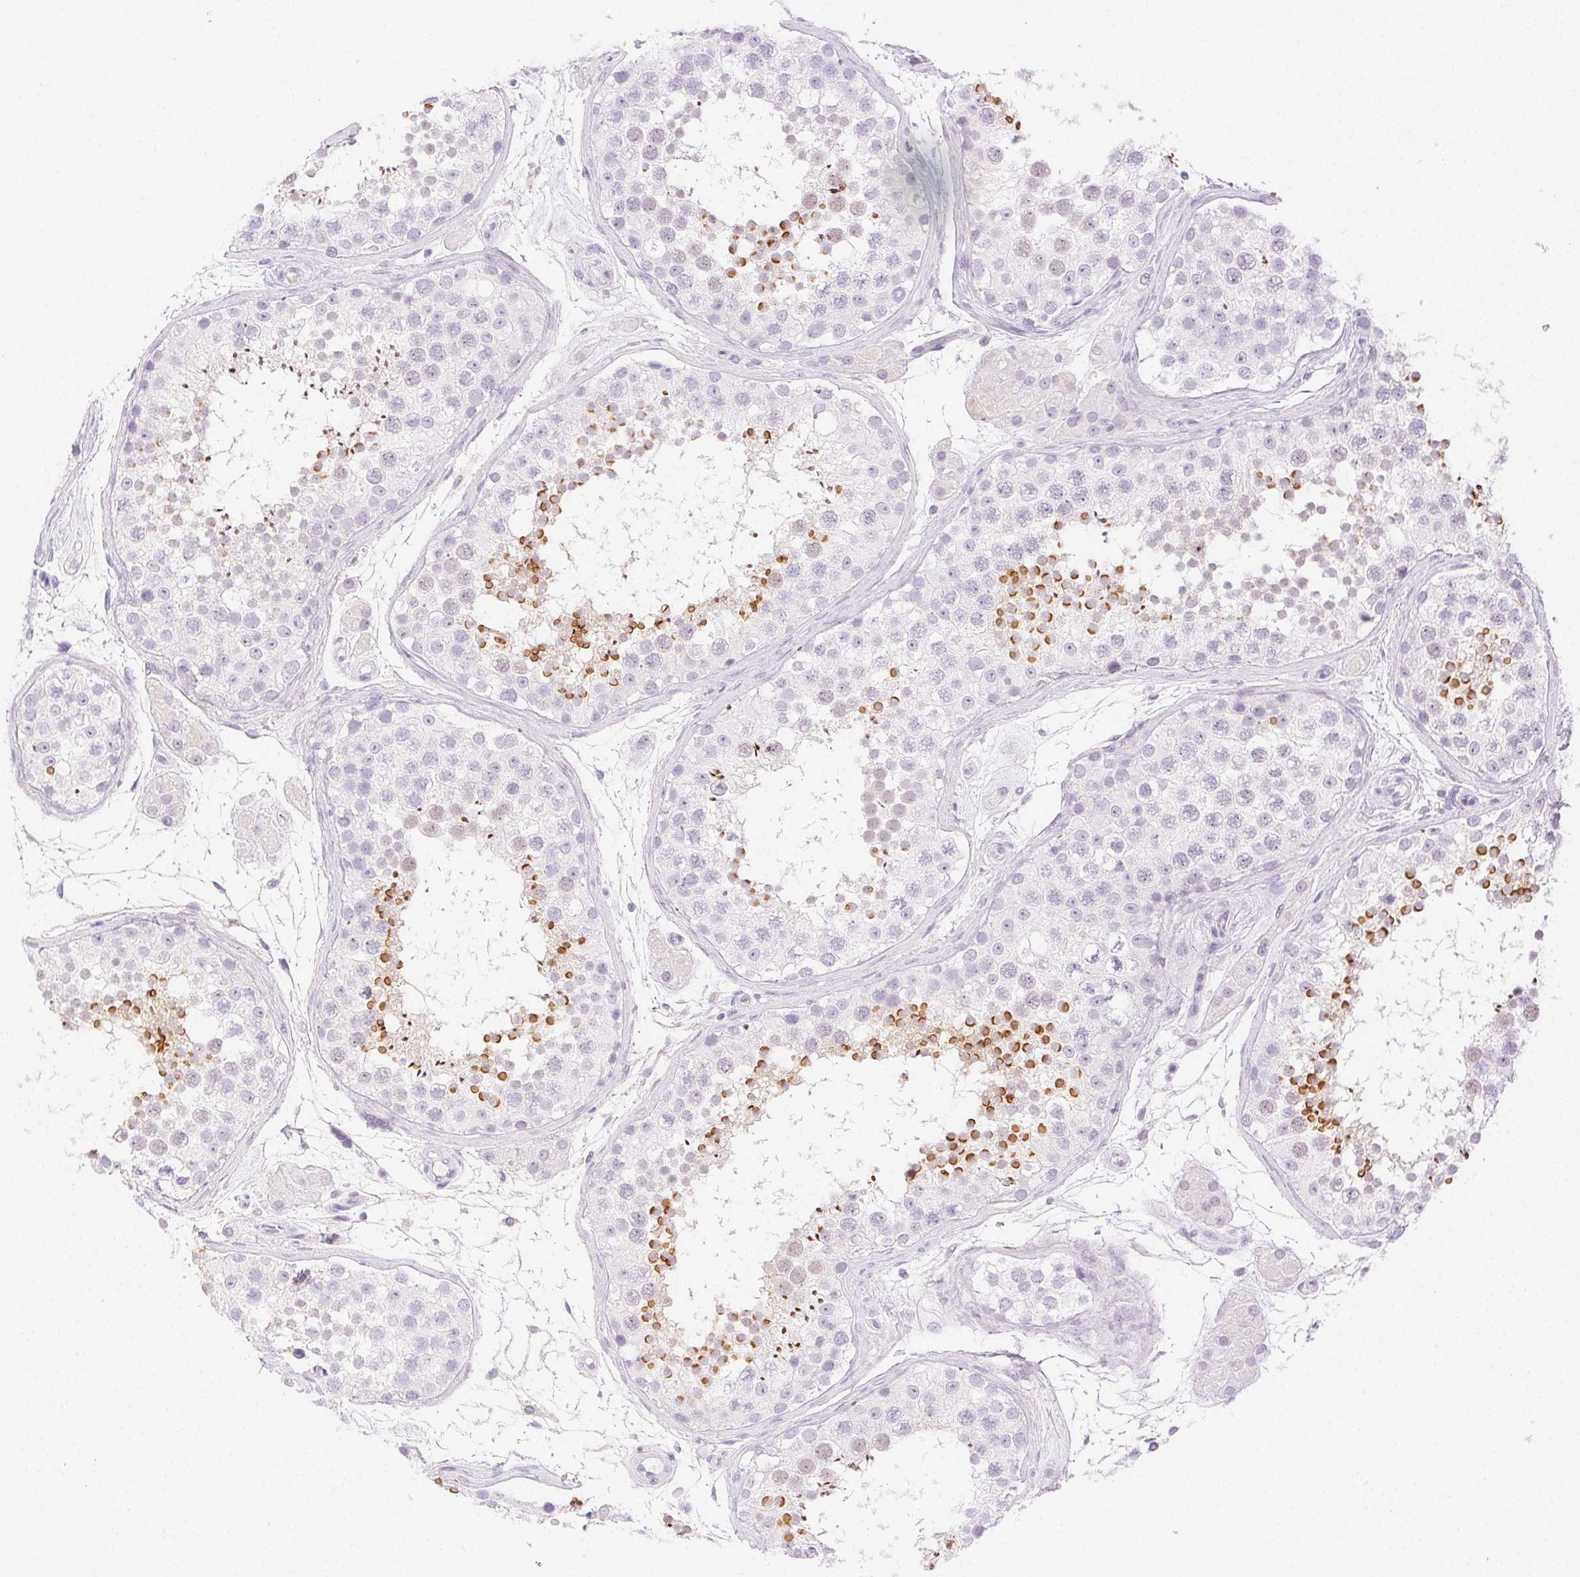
{"staining": {"intensity": "strong", "quantity": "<25%", "location": "cytoplasmic/membranous"}, "tissue": "testis", "cell_type": "Cells in seminiferous ducts", "image_type": "normal", "snomed": [{"axis": "morphology", "description": "Normal tissue, NOS"}, {"axis": "topography", "description": "Testis"}], "caption": "Testis stained for a protein displays strong cytoplasmic/membranous positivity in cells in seminiferous ducts. (DAB = brown stain, brightfield microscopy at high magnification).", "gene": "SPACA4", "patient": {"sex": "male", "age": 41}}